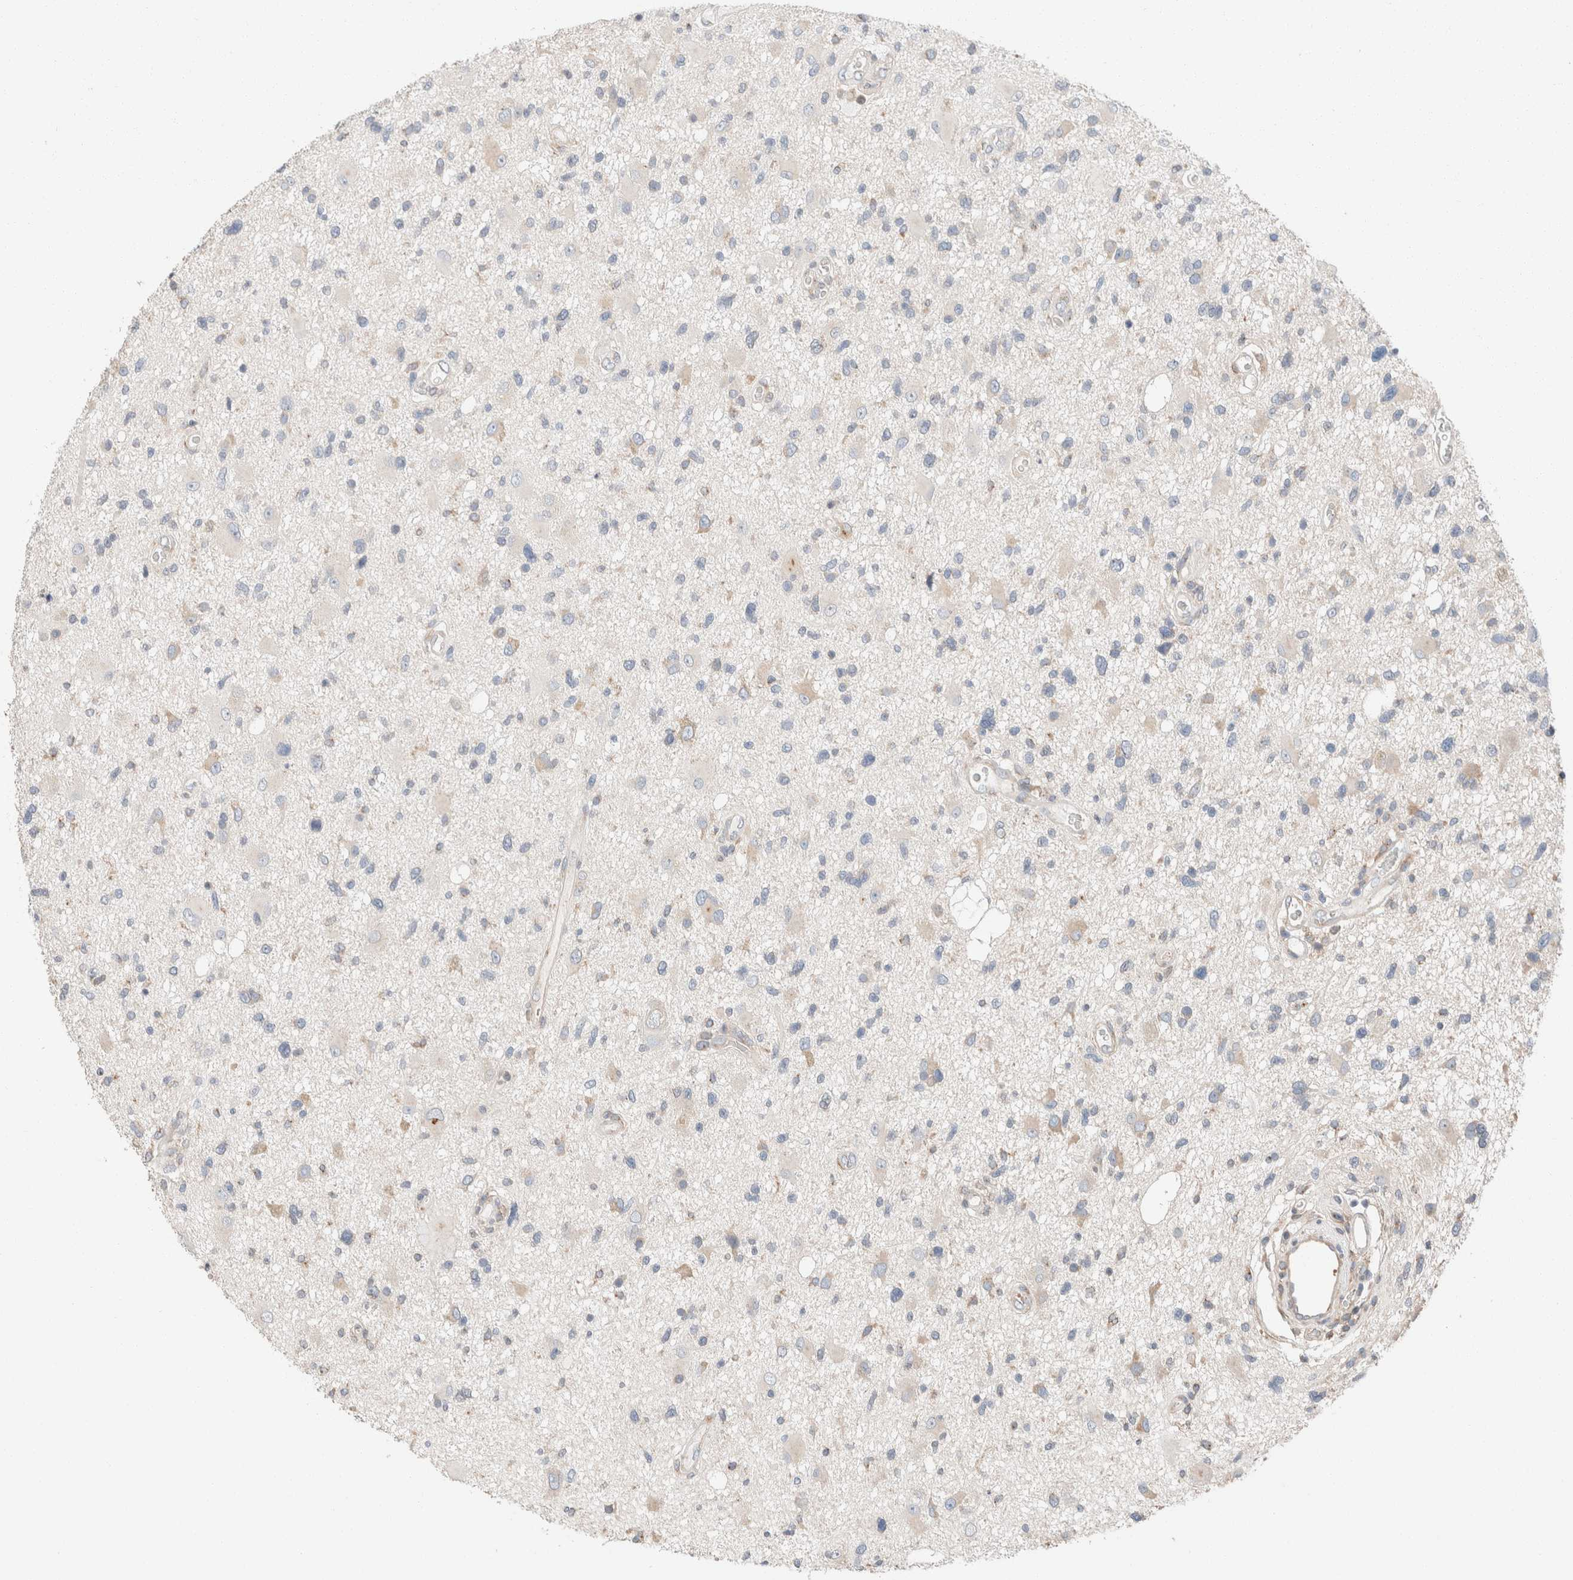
{"staining": {"intensity": "negative", "quantity": "none", "location": "none"}, "tissue": "glioma", "cell_type": "Tumor cells", "image_type": "cancer", "snomed": [{"axis": "morphology", "description": "Glioma, malignant, High grade"}, {"axis": "topography", "description": "Brain"}], "caption": "Tumor cells are negative for brown protein staining in malignant glioma (high-grade).", "gene": "PCM1", "patient": {"sex": "male", "age": 33}}